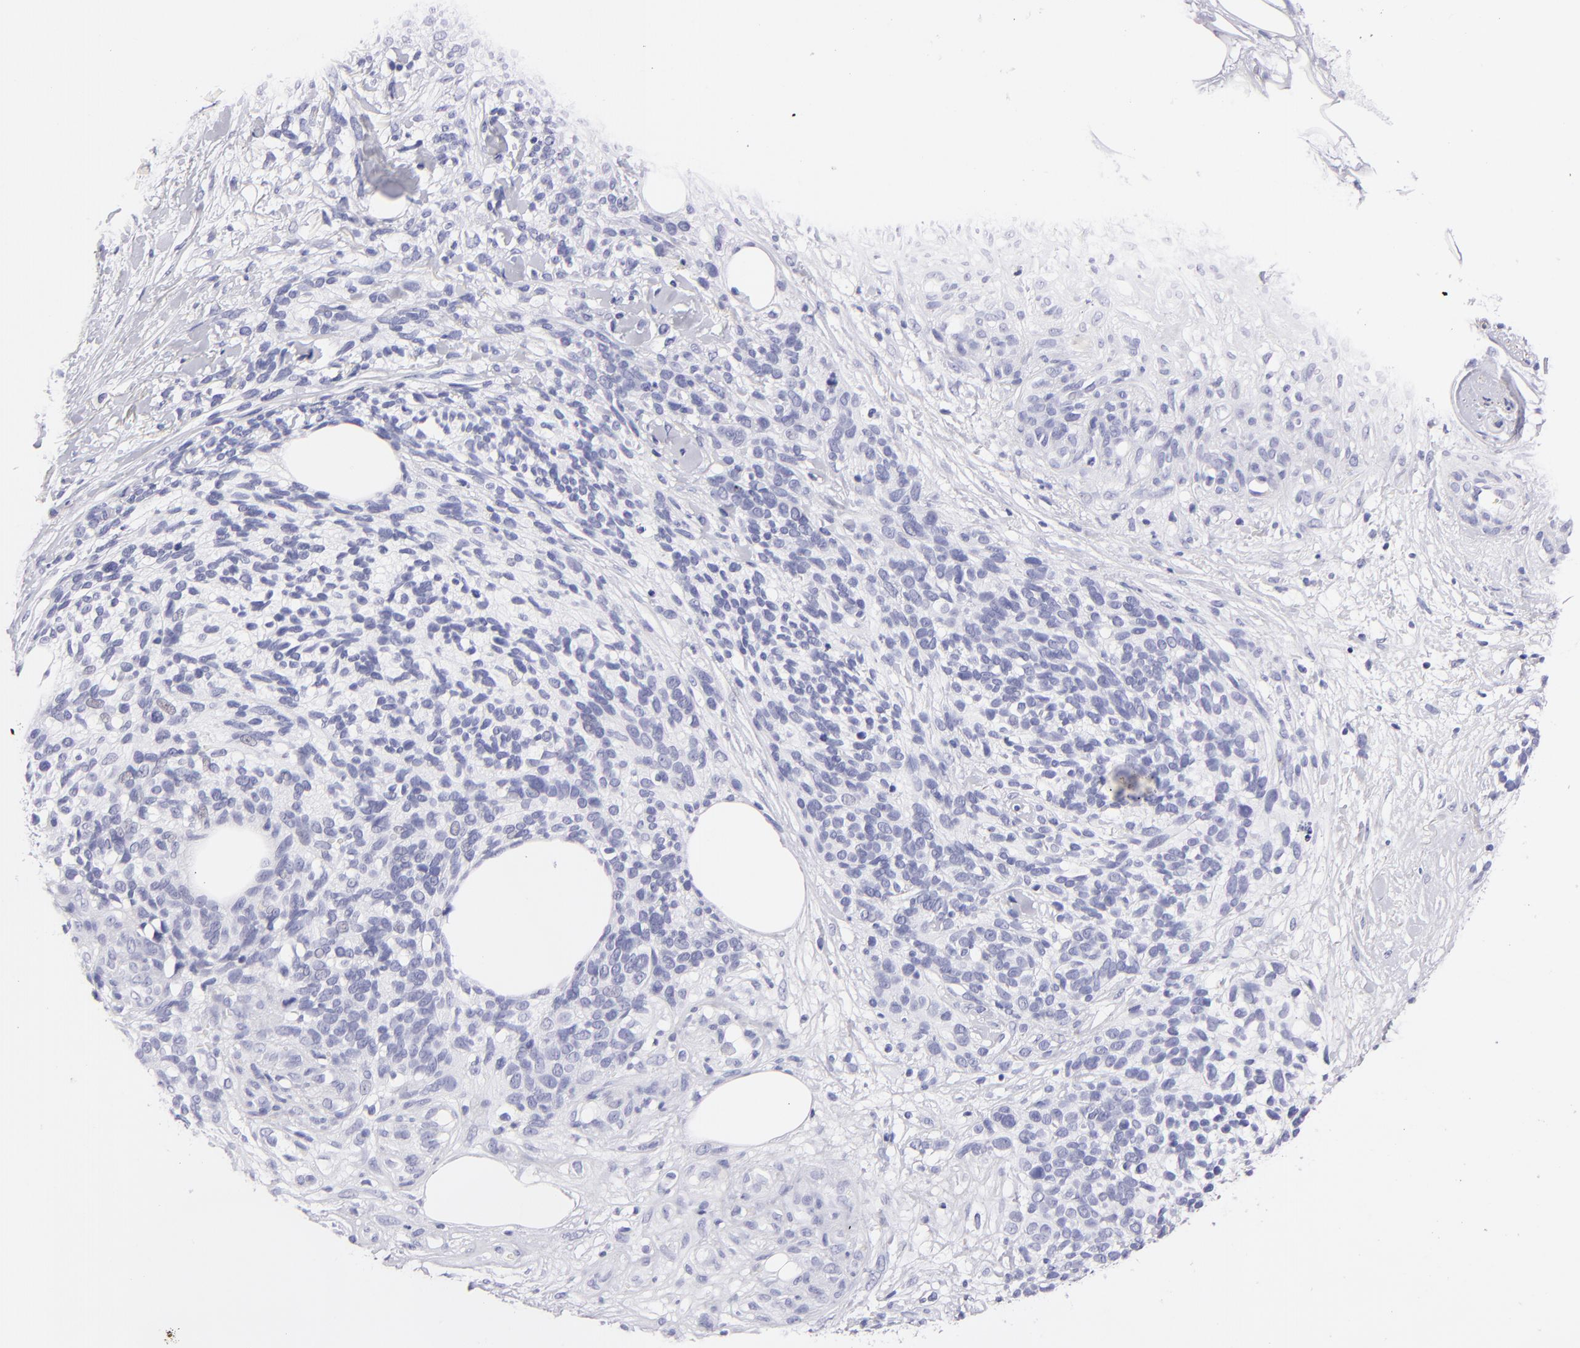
{"staining": {"intensity": "negative", "quantity": "none", "location": "none"}, "tissue": "melanoma", "cell_type": "Tumor cells", "image_type": "cancer", "snomed": [{"axis": "morphology", "description": "Malignant melanoma, NOS"}, {"axis": "topography", "description": "Skin"}], "caption": "Immunohistochemistry (IHC) image of neoplastic tissue: melanoma stained with DAB demonstrates no significant protein expression in tumor cells.", "gene": "PRPH", "patient": {"sex": "female", "age": 85}}